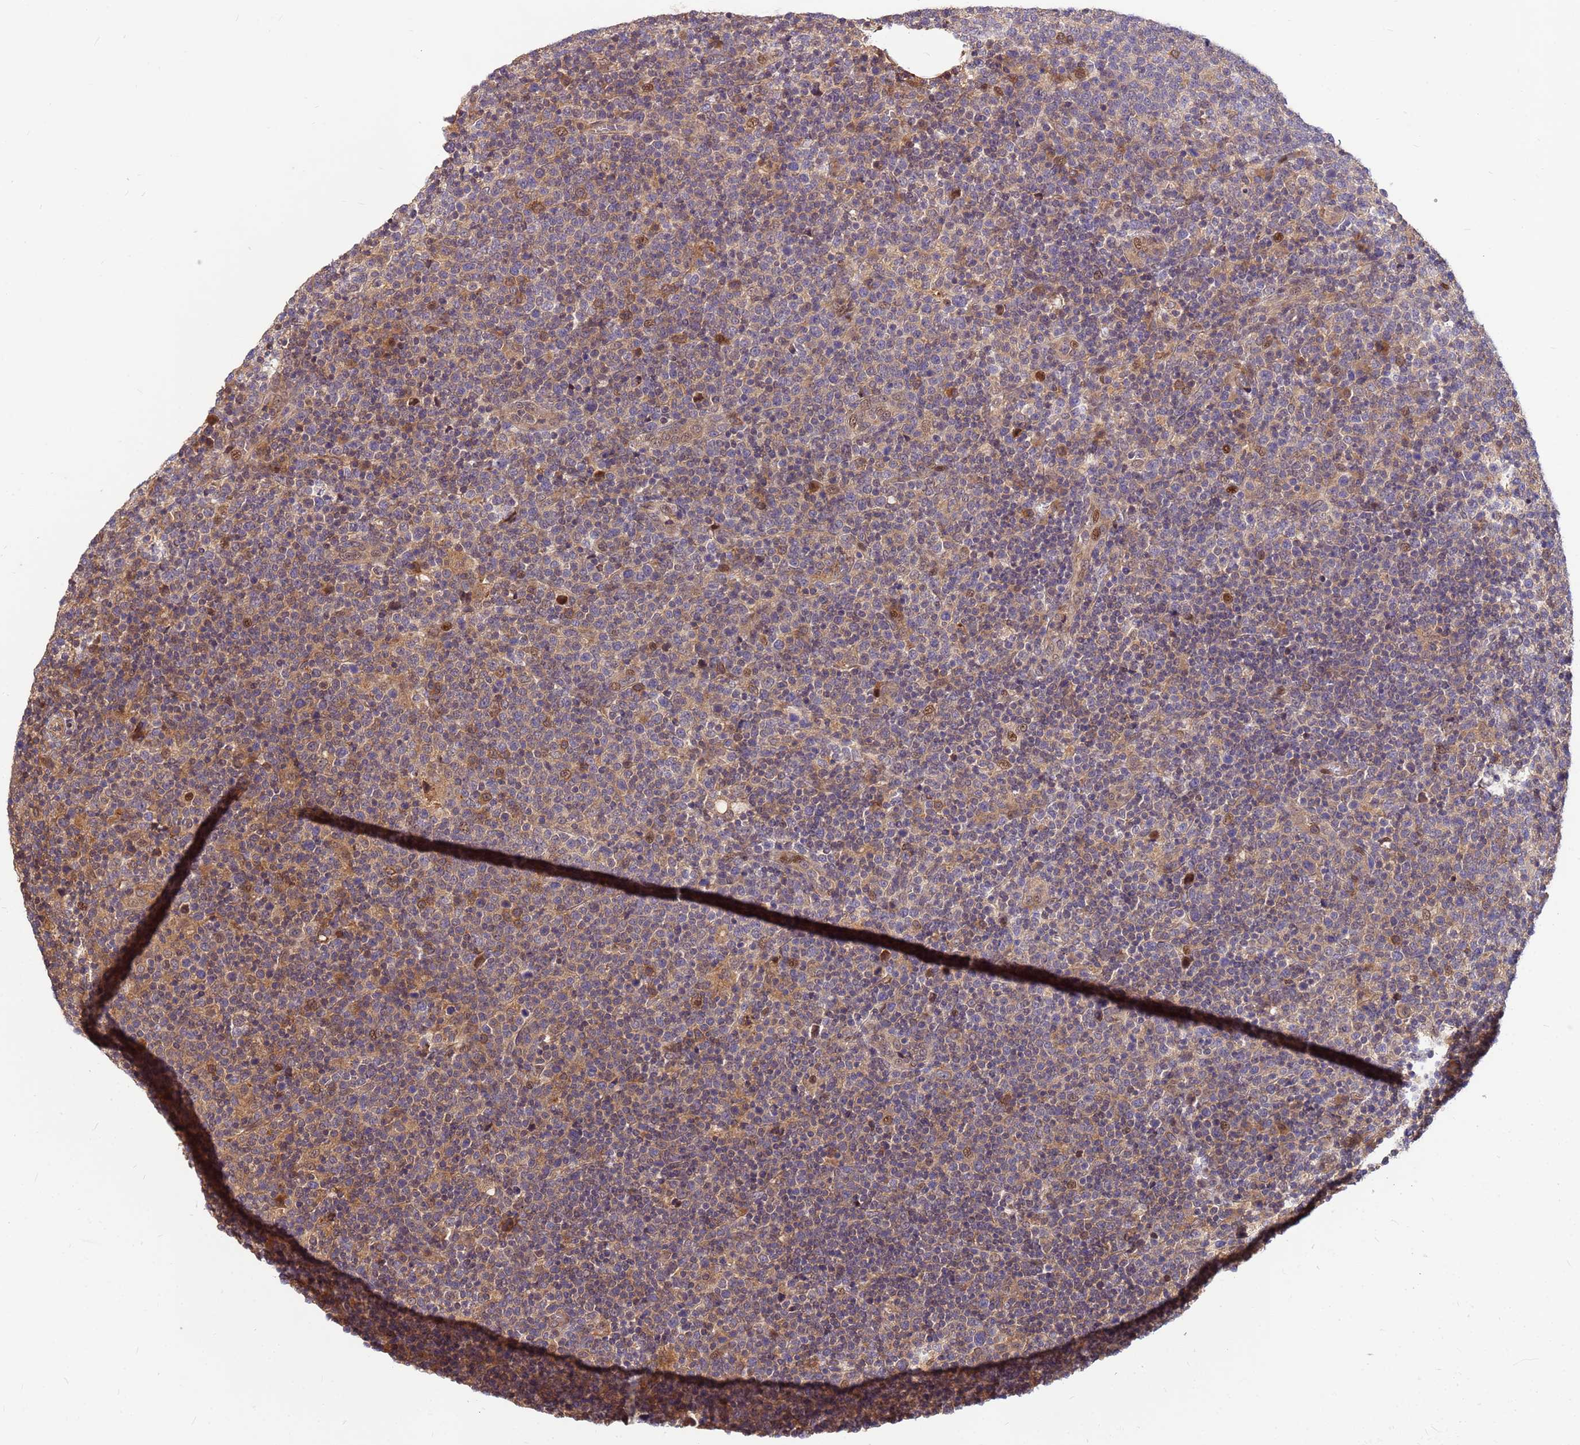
{"staining": {"intensity": "moderate", "quantity": "<25%", "location": "cytoplasmic/membranous"}, "tissue": "lymphoma", "cell_type": "Tumor cells", "image_type": "cancer", "snomed": [{"axis": "morphology", "description": "Malignant lymphoma, non-Hodgkin's type, High grade"}, {"axis": "topography", "description": "Lymph node"}], "caption": "Lymphoma stained for a protein displays moderate cytoplasmic/membranous positivity in tumor cells.", "gene": "DUS4L", "patient": {"sex": "male", "age": 61}}